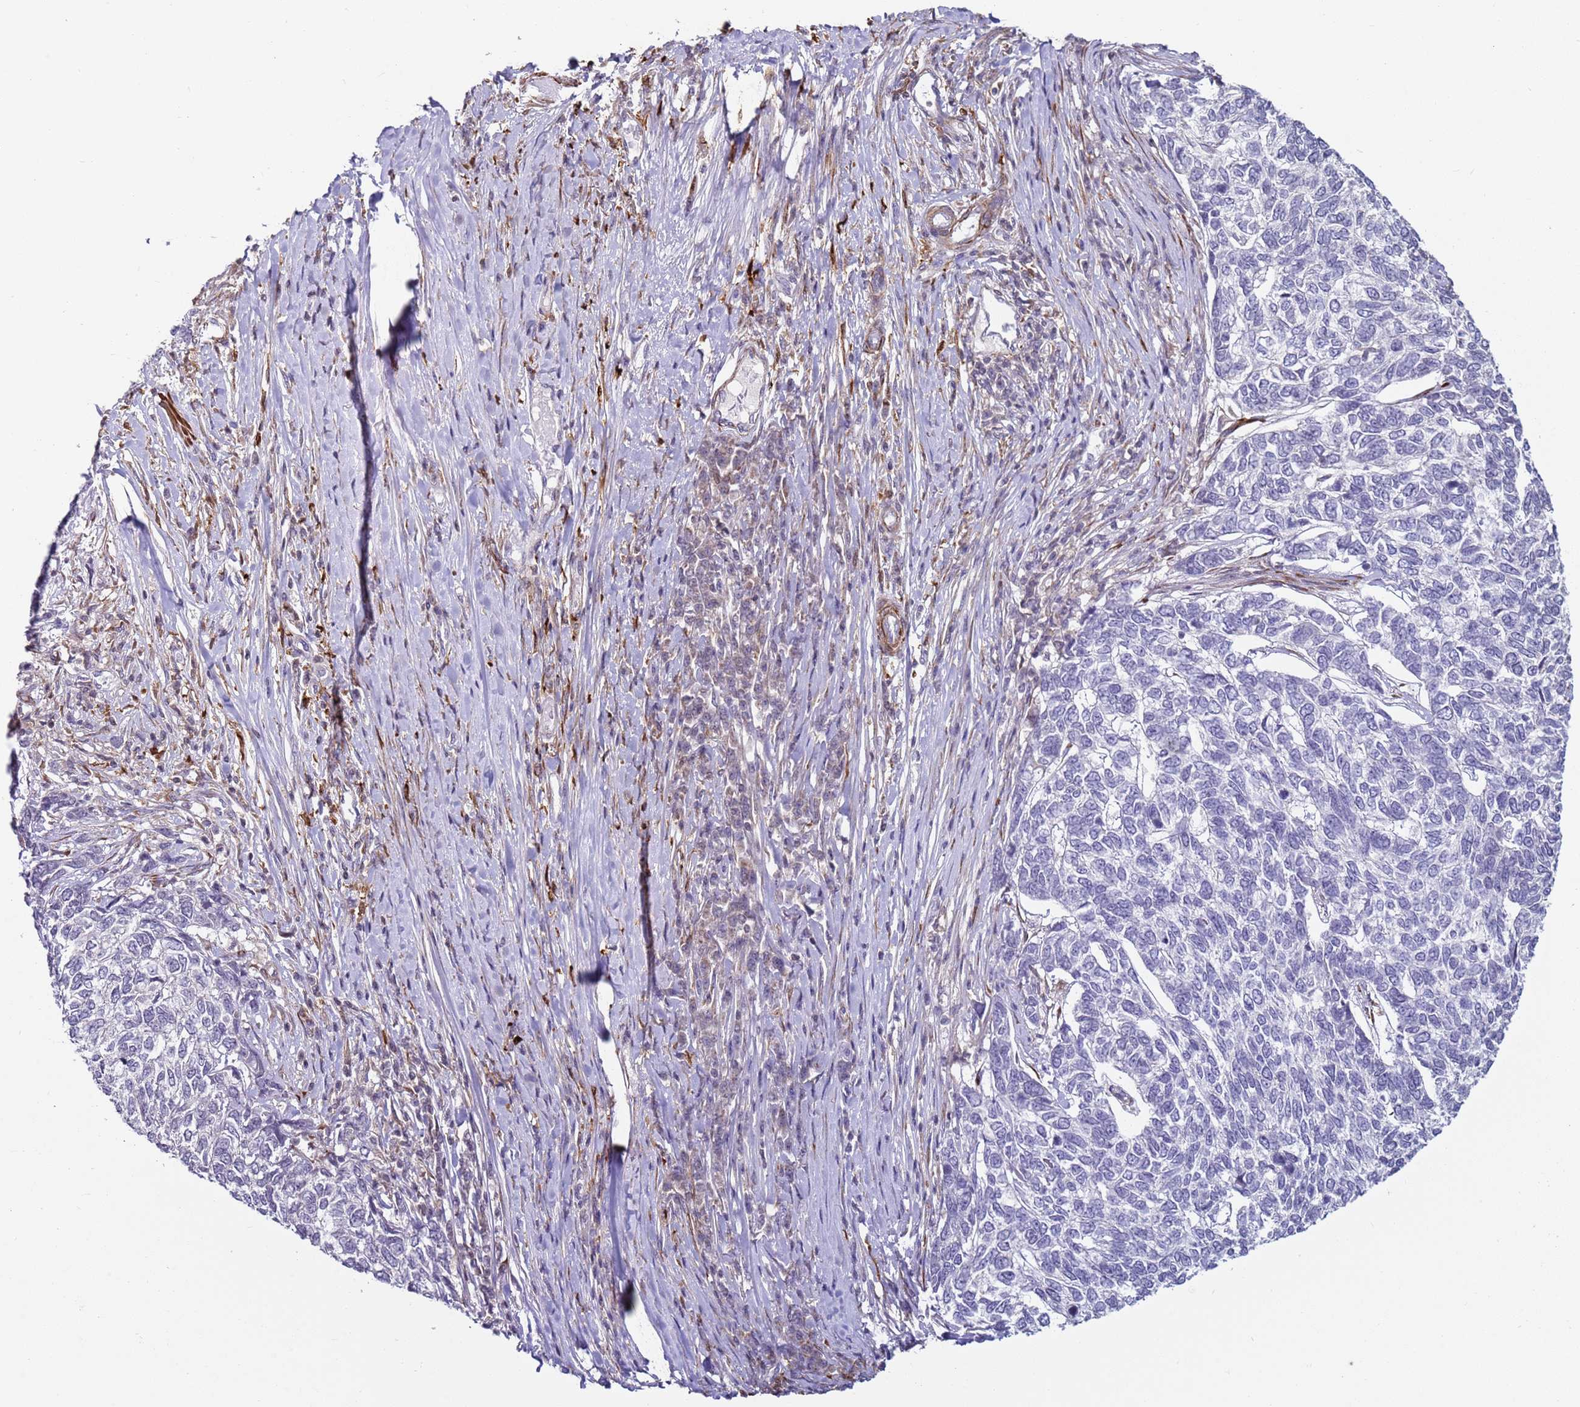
{"staining": {"intensity": "negative", "quantity": "none", "location": "none"}, "tissue": "skin cancer", "cell_type": "Tumor cells", "image_type": "cancer", "snomed": [{"axis": "morphology", "description": "Basal cell carcinoma"}, {"axis": "topography", "description": "Skin"}], "caption": "Immunohistochemistry (IHC) histopathology image of neoplastic tissue: human skin cancer stained with DAB (3,3'-diaminobenzidine) displays no significant protein positivity in tumor cells.", "gene": "SNAPC4", "patient": {"sex": "female", "age": 65}}